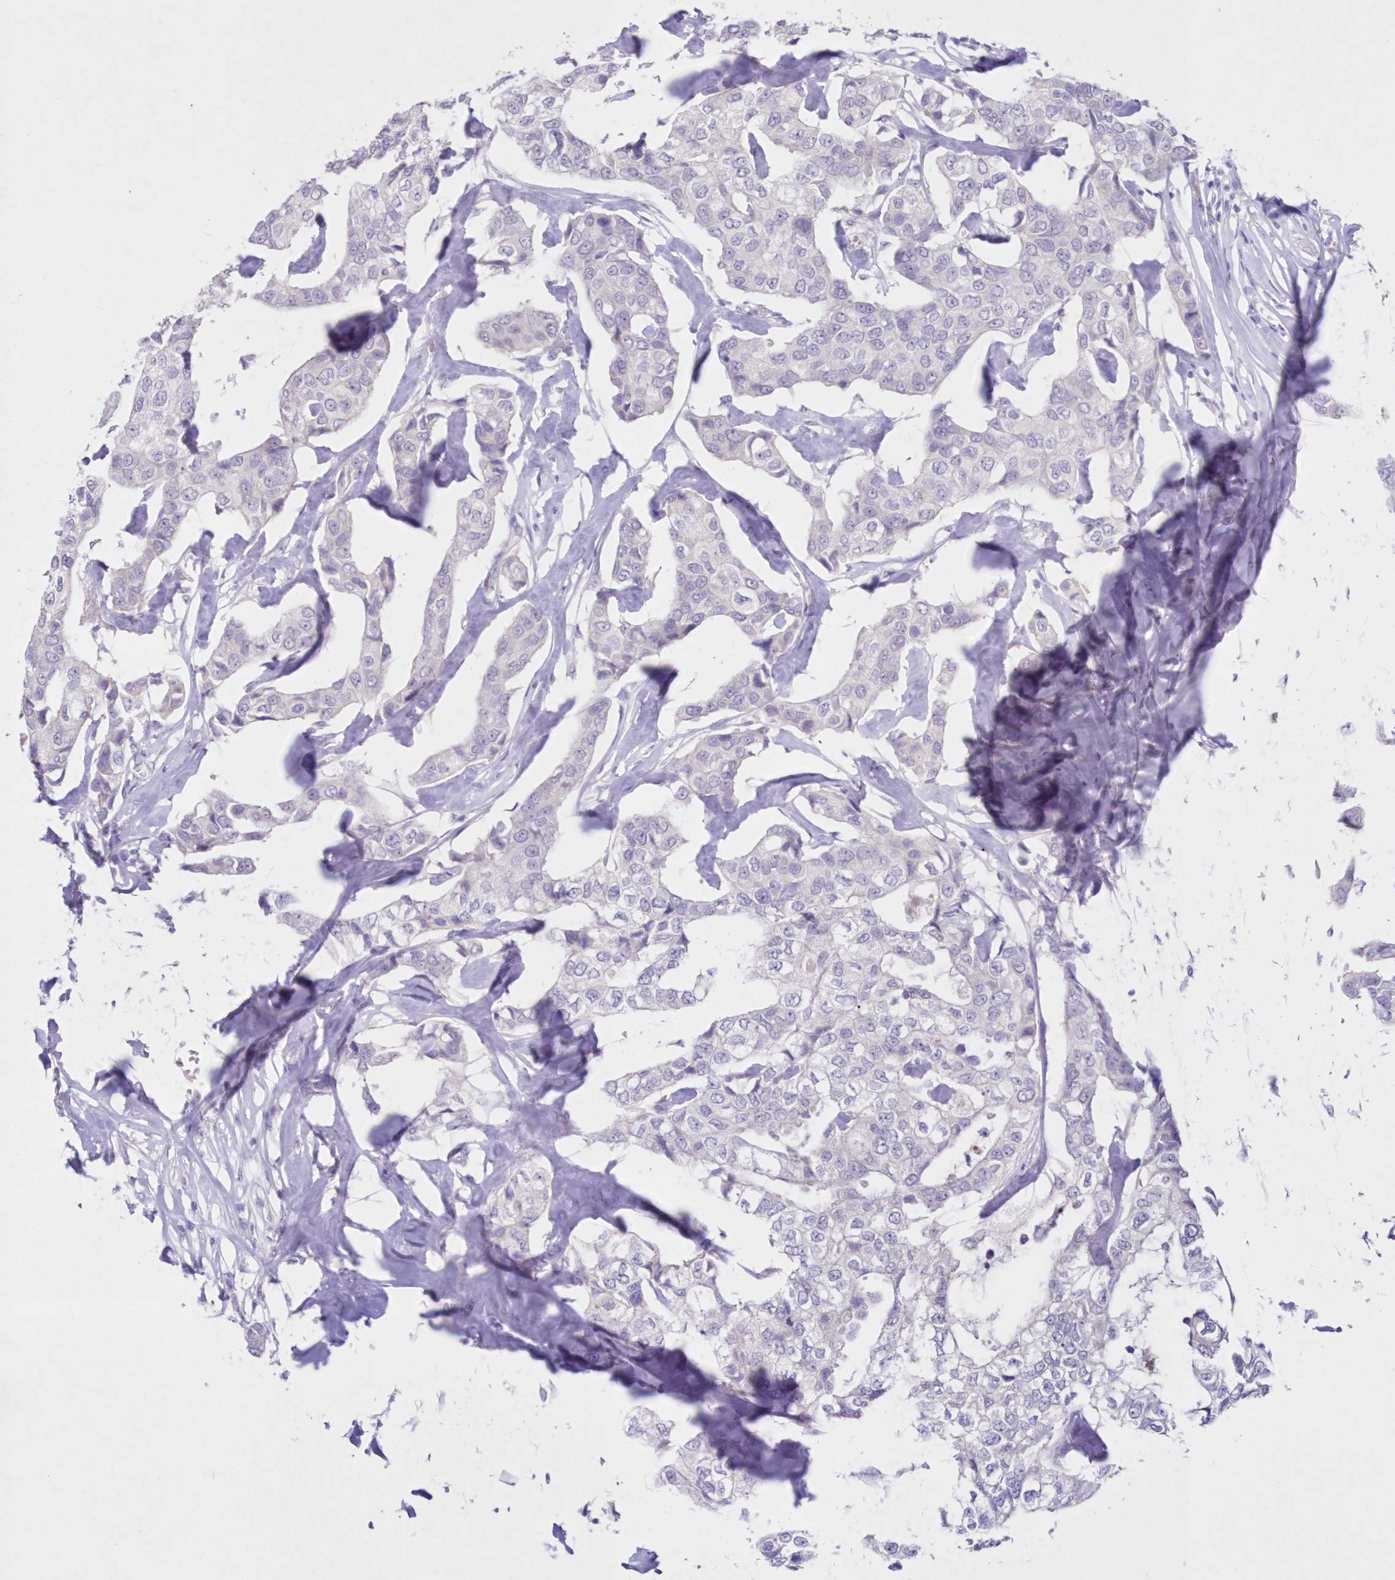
{"staining": {"intensity": "negative", "quantity": "none", "location": "none"}, "tissue": "breast cancer", "cell_type": "Tumor cells", "image_type": "cancer", "snomed": [{"axis": "morphology", "description": "Duct carcinoma"}, {"axis": "topography", "description": "Breast"}], "caption": "Tumor cells show no significant staining in breast cancer (invasive ductal carcinoma).", "gene": "GCKR", "patient": {"sex": "female", "age": 80}}